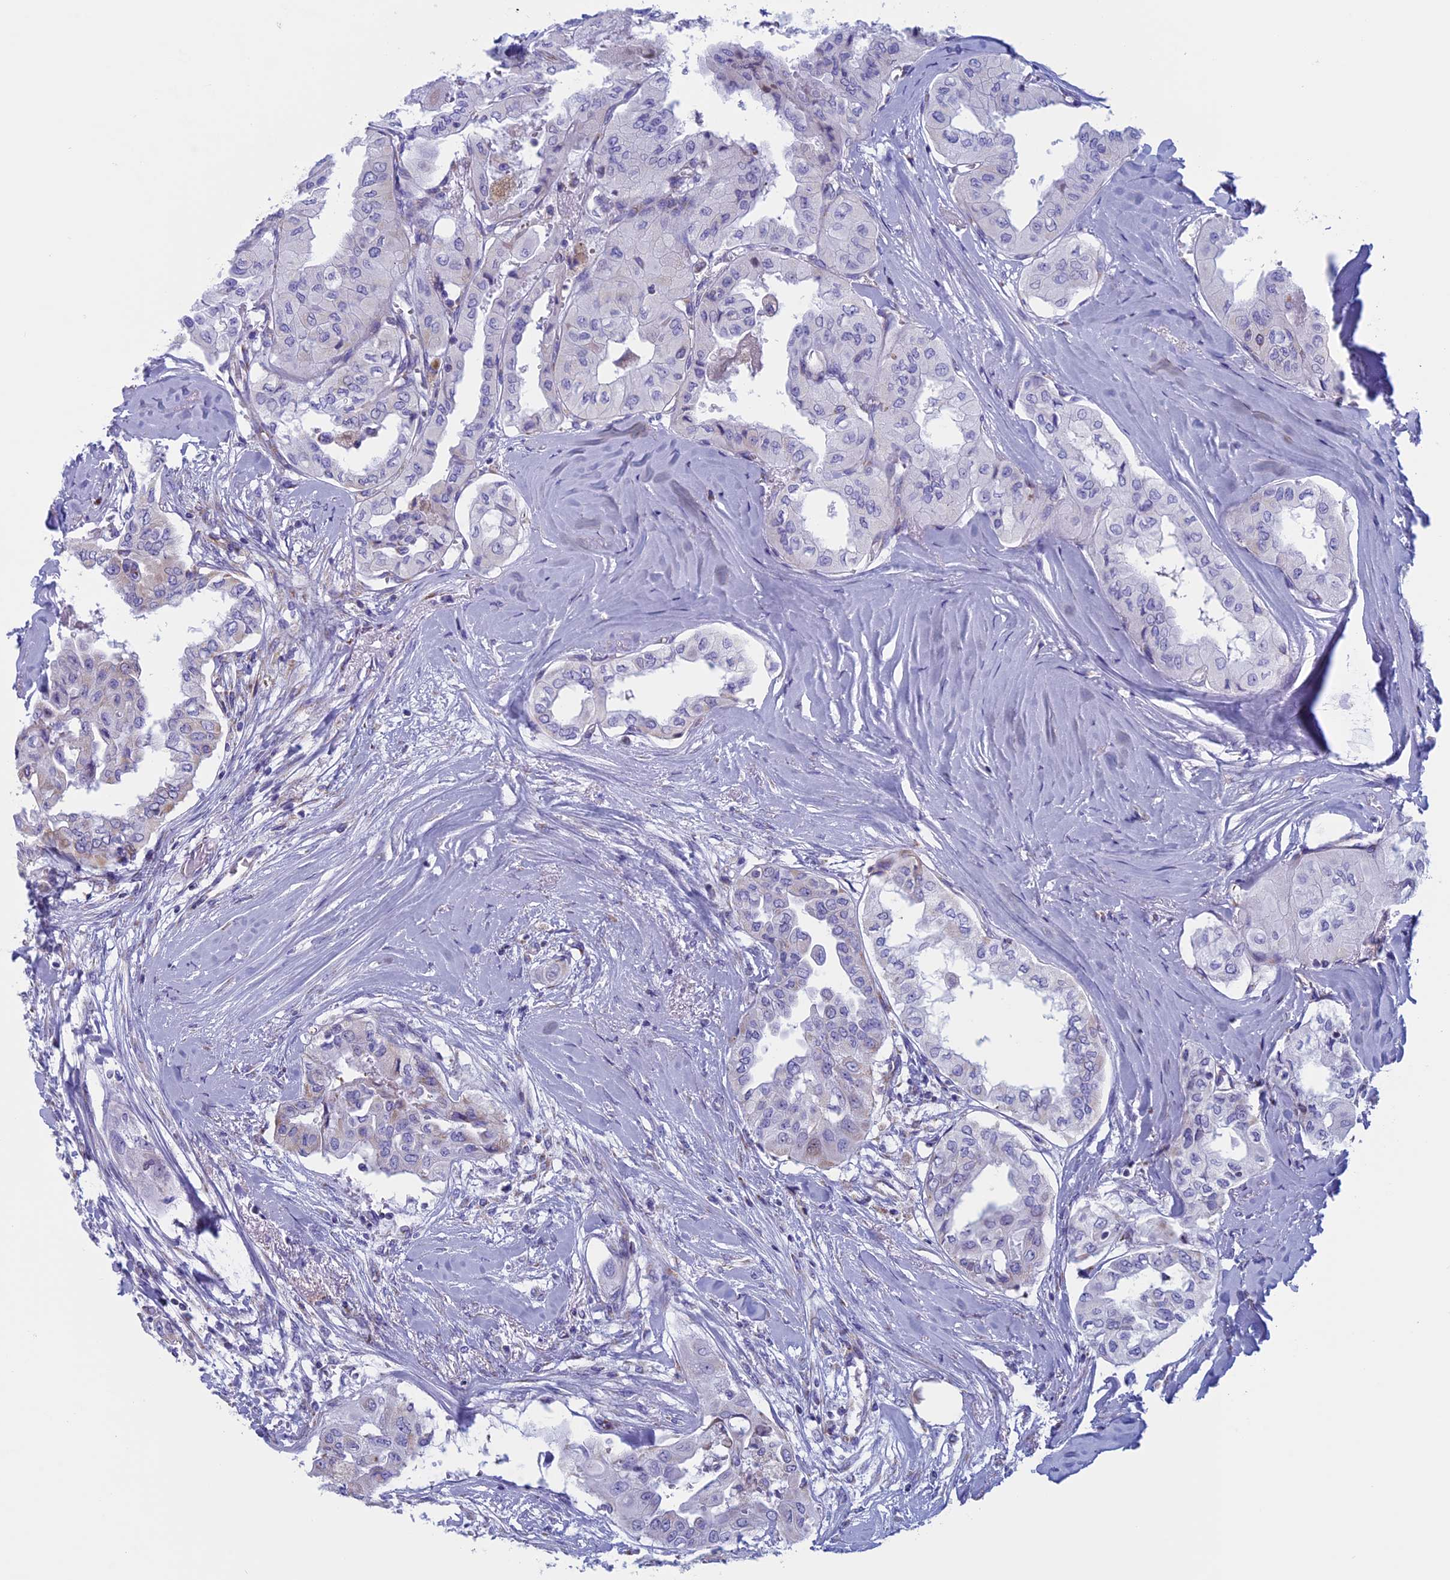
{"staining": {"intensity": "negative", "quantity": "none", "location": "none"}, "tissue": "thyroid cancer", "cell_type": "Tumor cells", "image_type": "cancer", "snomed": [{"axis": "morphology", "description": "Papillary adenocarcinoma, NOS"}, {"axis": "topography", "description": "Thyroid gland"}], "caption": "Micrograph shows no significant protein staining in tumor cells of thyroid papillary adenocarcinoma. (DAB IHC visualized using brightfield microscopy, high magnification).", "gene": "NDUFB9", "patient": {"sex": "female", "age": 59}}